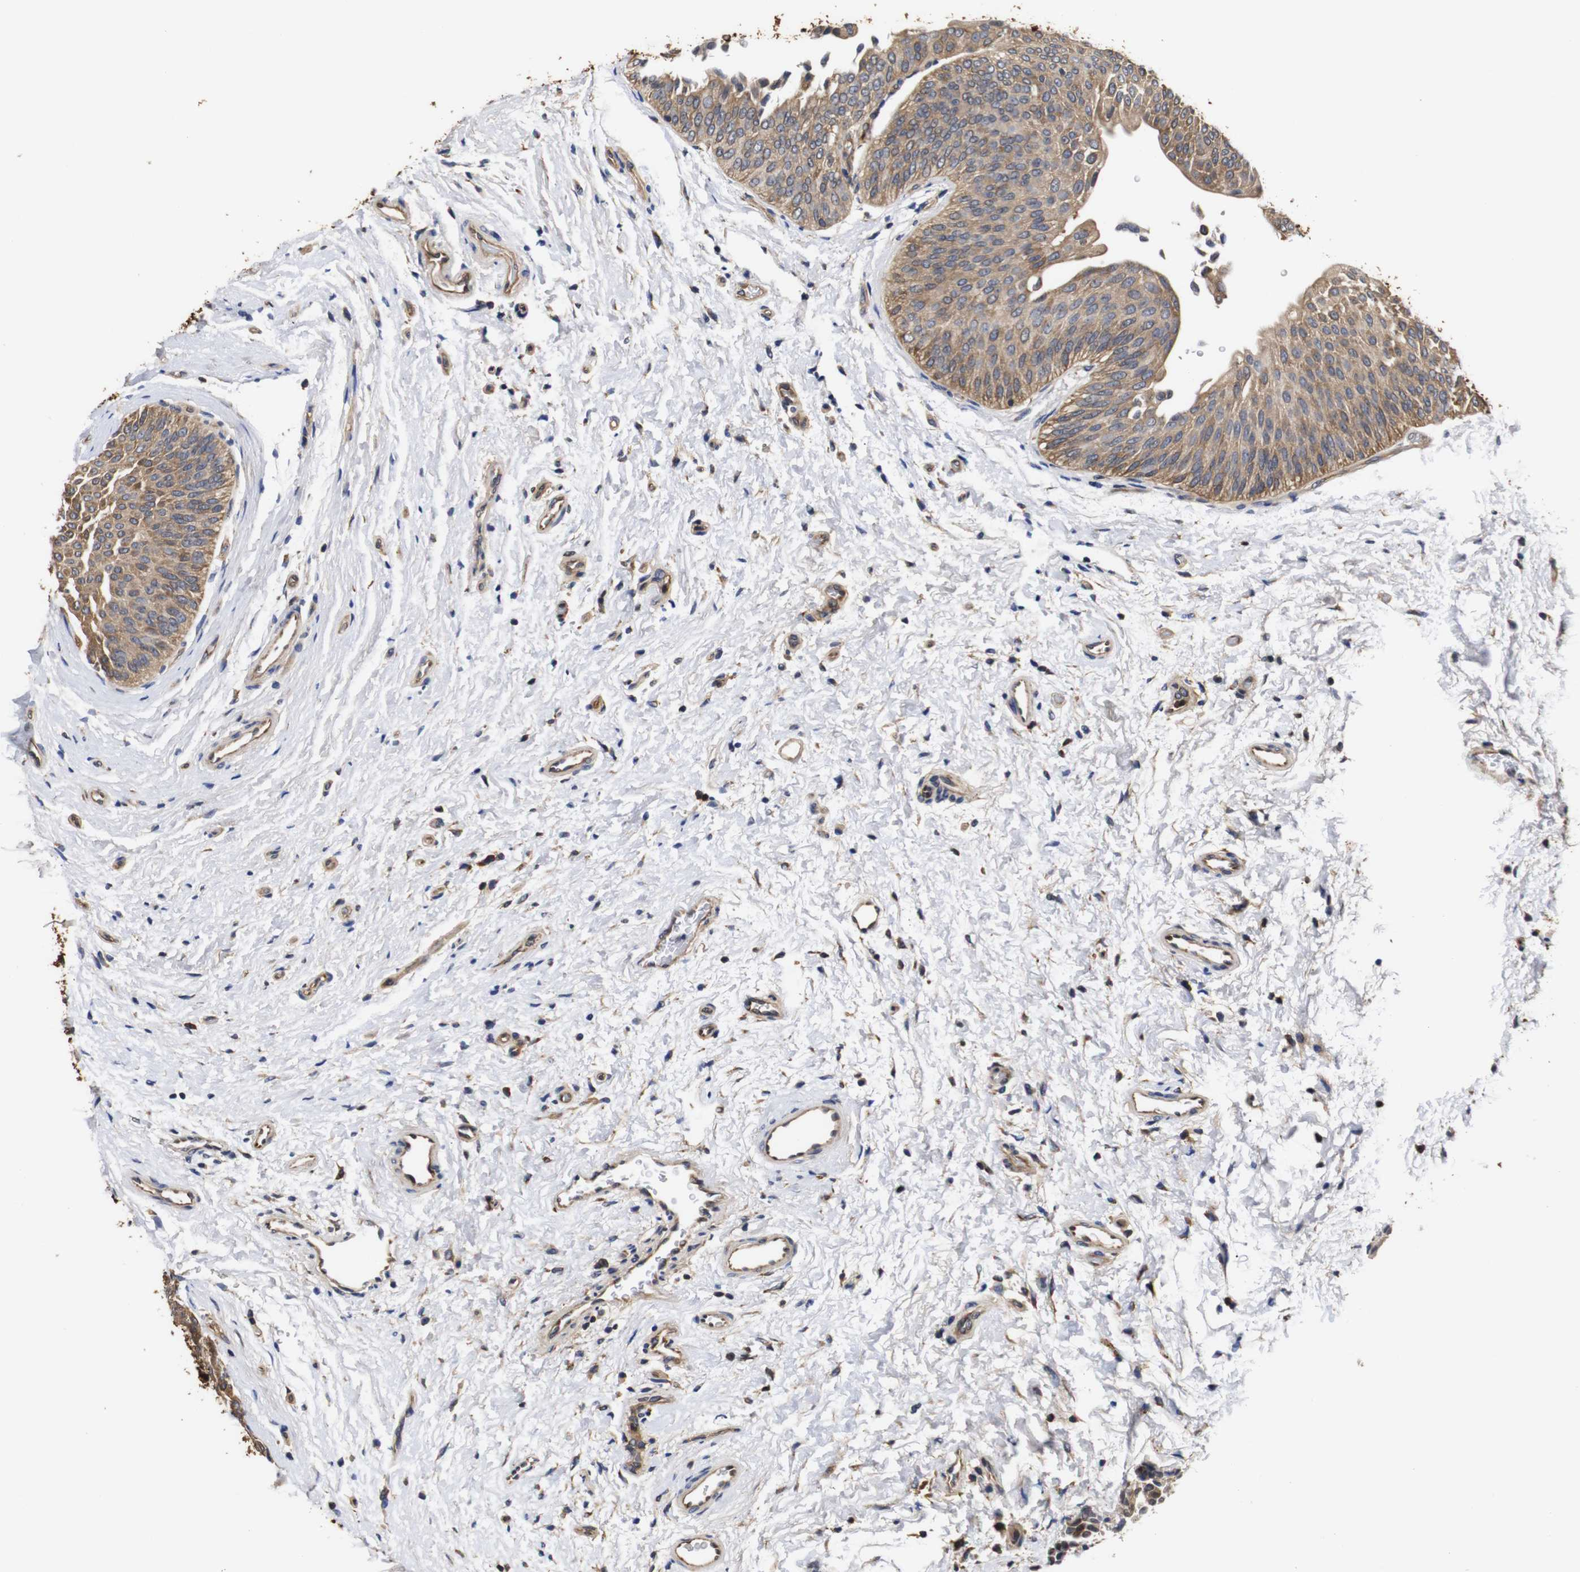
{"staining": {"intensity": "moderate", "quantity": ">75%", "location": "cytoplasmic/membranous"}, "tissue": "urothelial cancer", "cell_type": "Tumor cells", "image_type": "cancer", "snomed": [{"axis": "morphology", "description": "Urothelial carcinoma, Low grade"}, {"axis": "topography", "description": "Urinary bladder"}], "caption": "Human low-grade urothelial carcinoma stained with a protein marker demonstrates moderate staining in tumor cells.", "gene": "LRRCC1", "patient": {"sex": "female", "age": 60}}